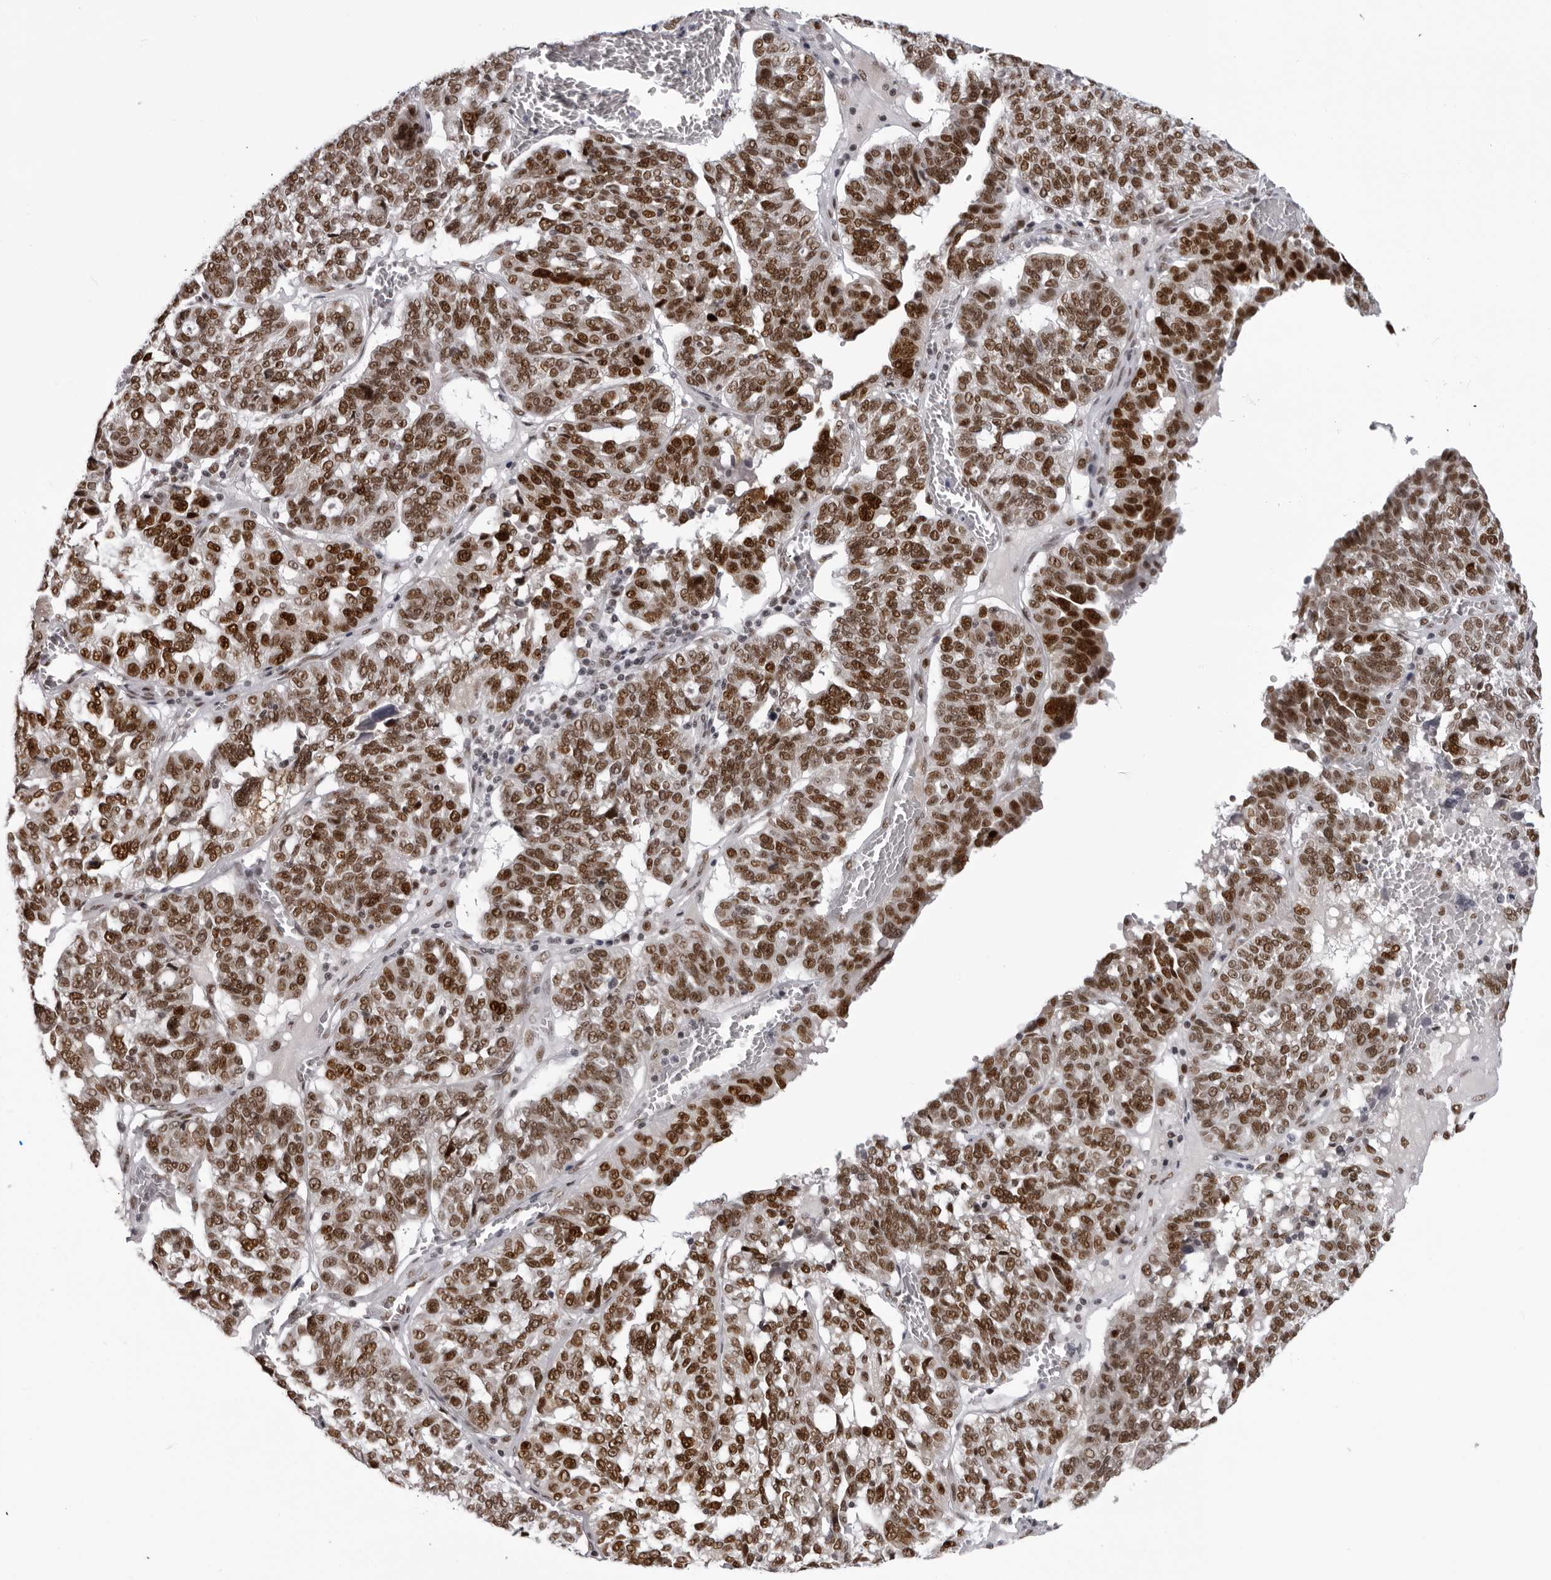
{"staining": {"intensity": "strong", "quantity": ">75%", "location": "nuclear"}, "tissue": "ovarian cancer", "cell_type": "Tumor cells", "image_type": "cancer", "snomed": [{"axis": "morphology", "description": "Cystadenocarcinoma, serous, NOS"}, {"axis": "topography", "description": "Ovary"}], "caption": "A brown stain highlights strong nuclear positivity of a protein in ovarian cancer tumor cells.", "gene": "HEXIM2", "patient": {"sex": "female", "age": 59}}